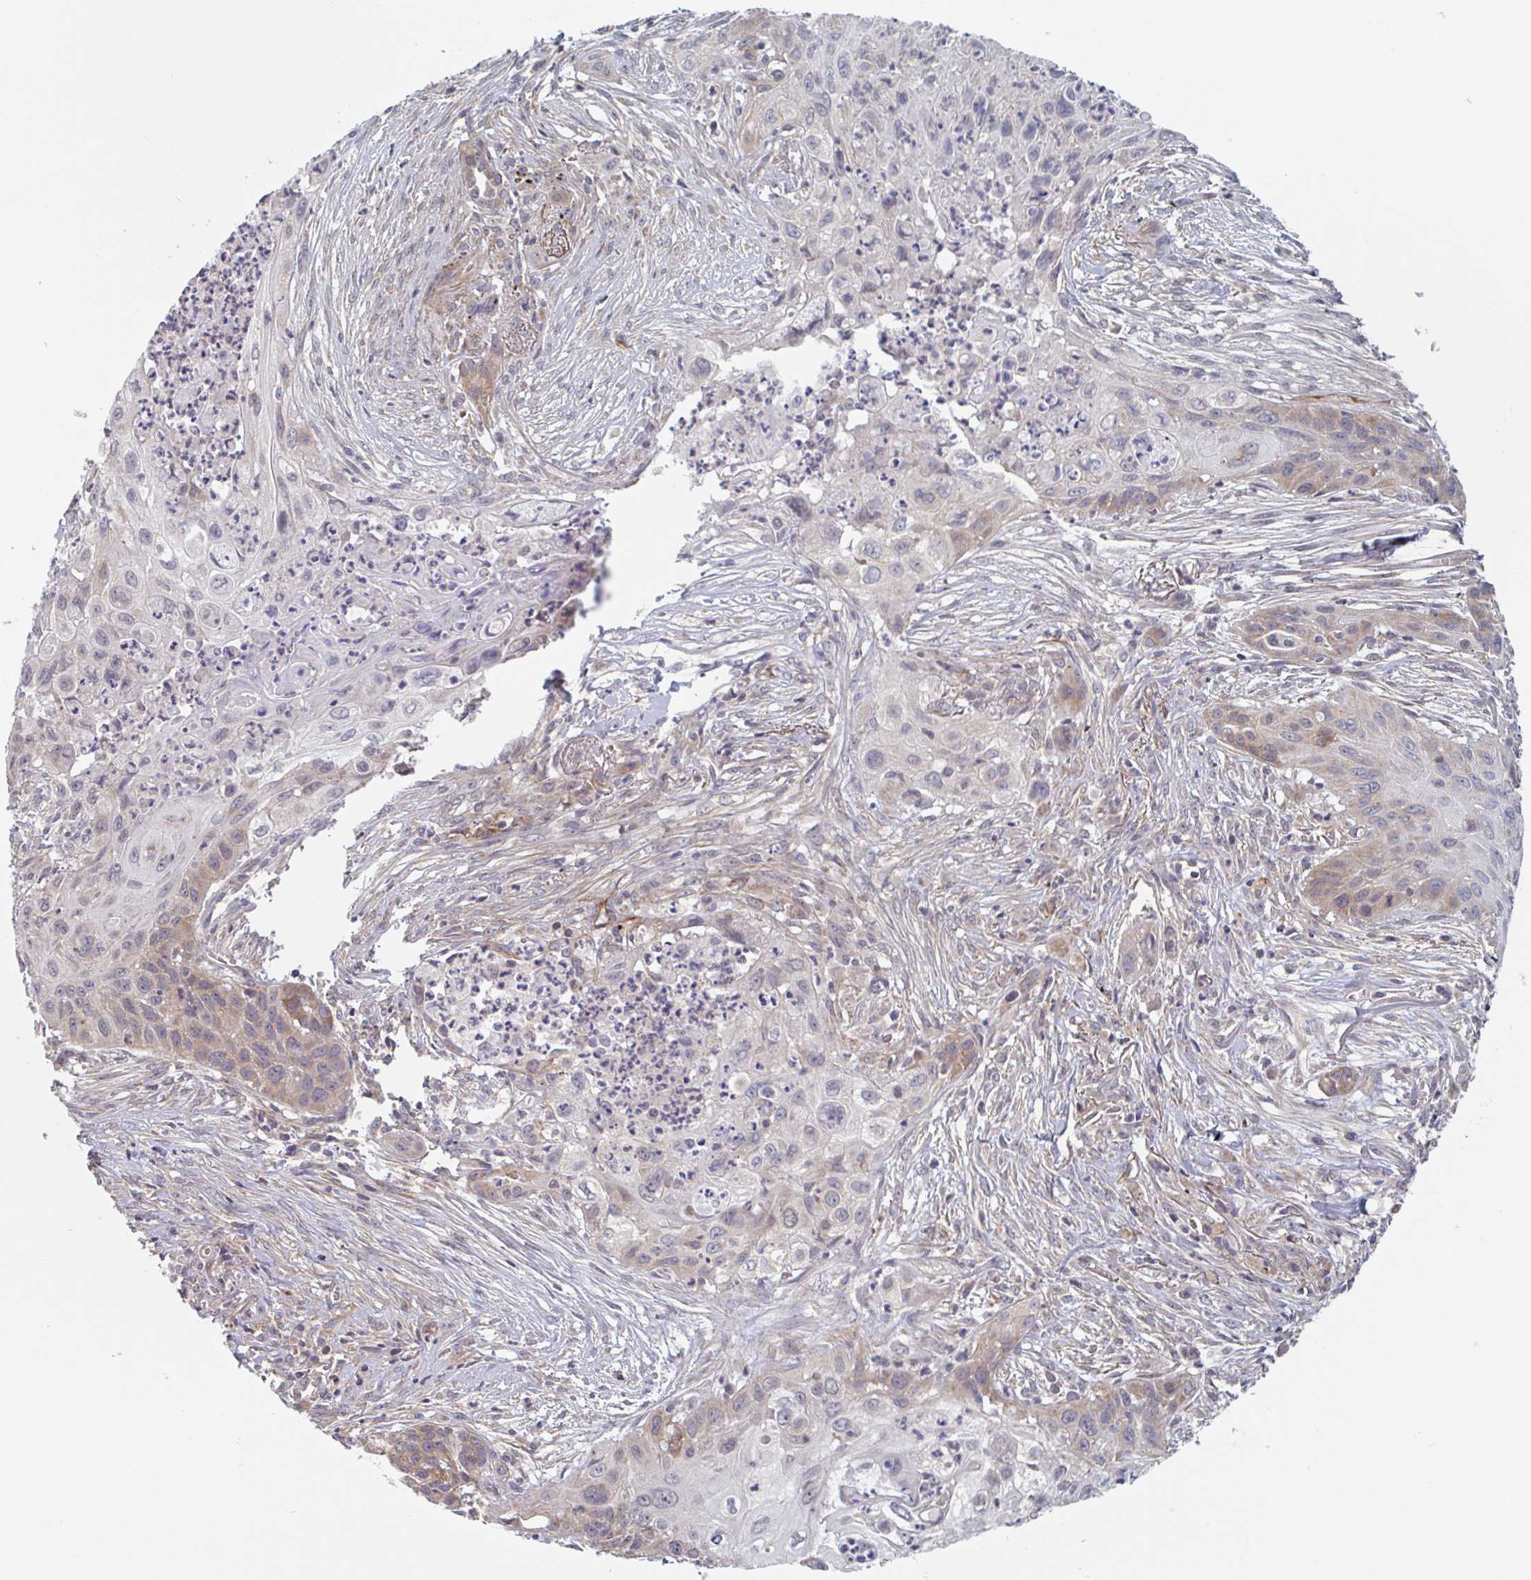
{"staining": {"intensity": "weak", "quantity": "25%-75%", "location": "cytoplasmic/membranous"}, "tissue": "lung cancer", "cell_type": "Tumor cells", "image_type": "cancer", "snomed": [{"axis": "morphology", "description": "Squamous cell carcinoma, NOS"}, {"axis": "topography", "description": "Lung"}], "caption": "Lung squamous cell carcinoma stained with DAB immunohistochemistry (IHC) displays low levels of weak cytoplasmic/membranous positivity in about 25%-75% of tumor cells.", "gene": "SURF1", "patient": {"sex": "male", "age": 71}}